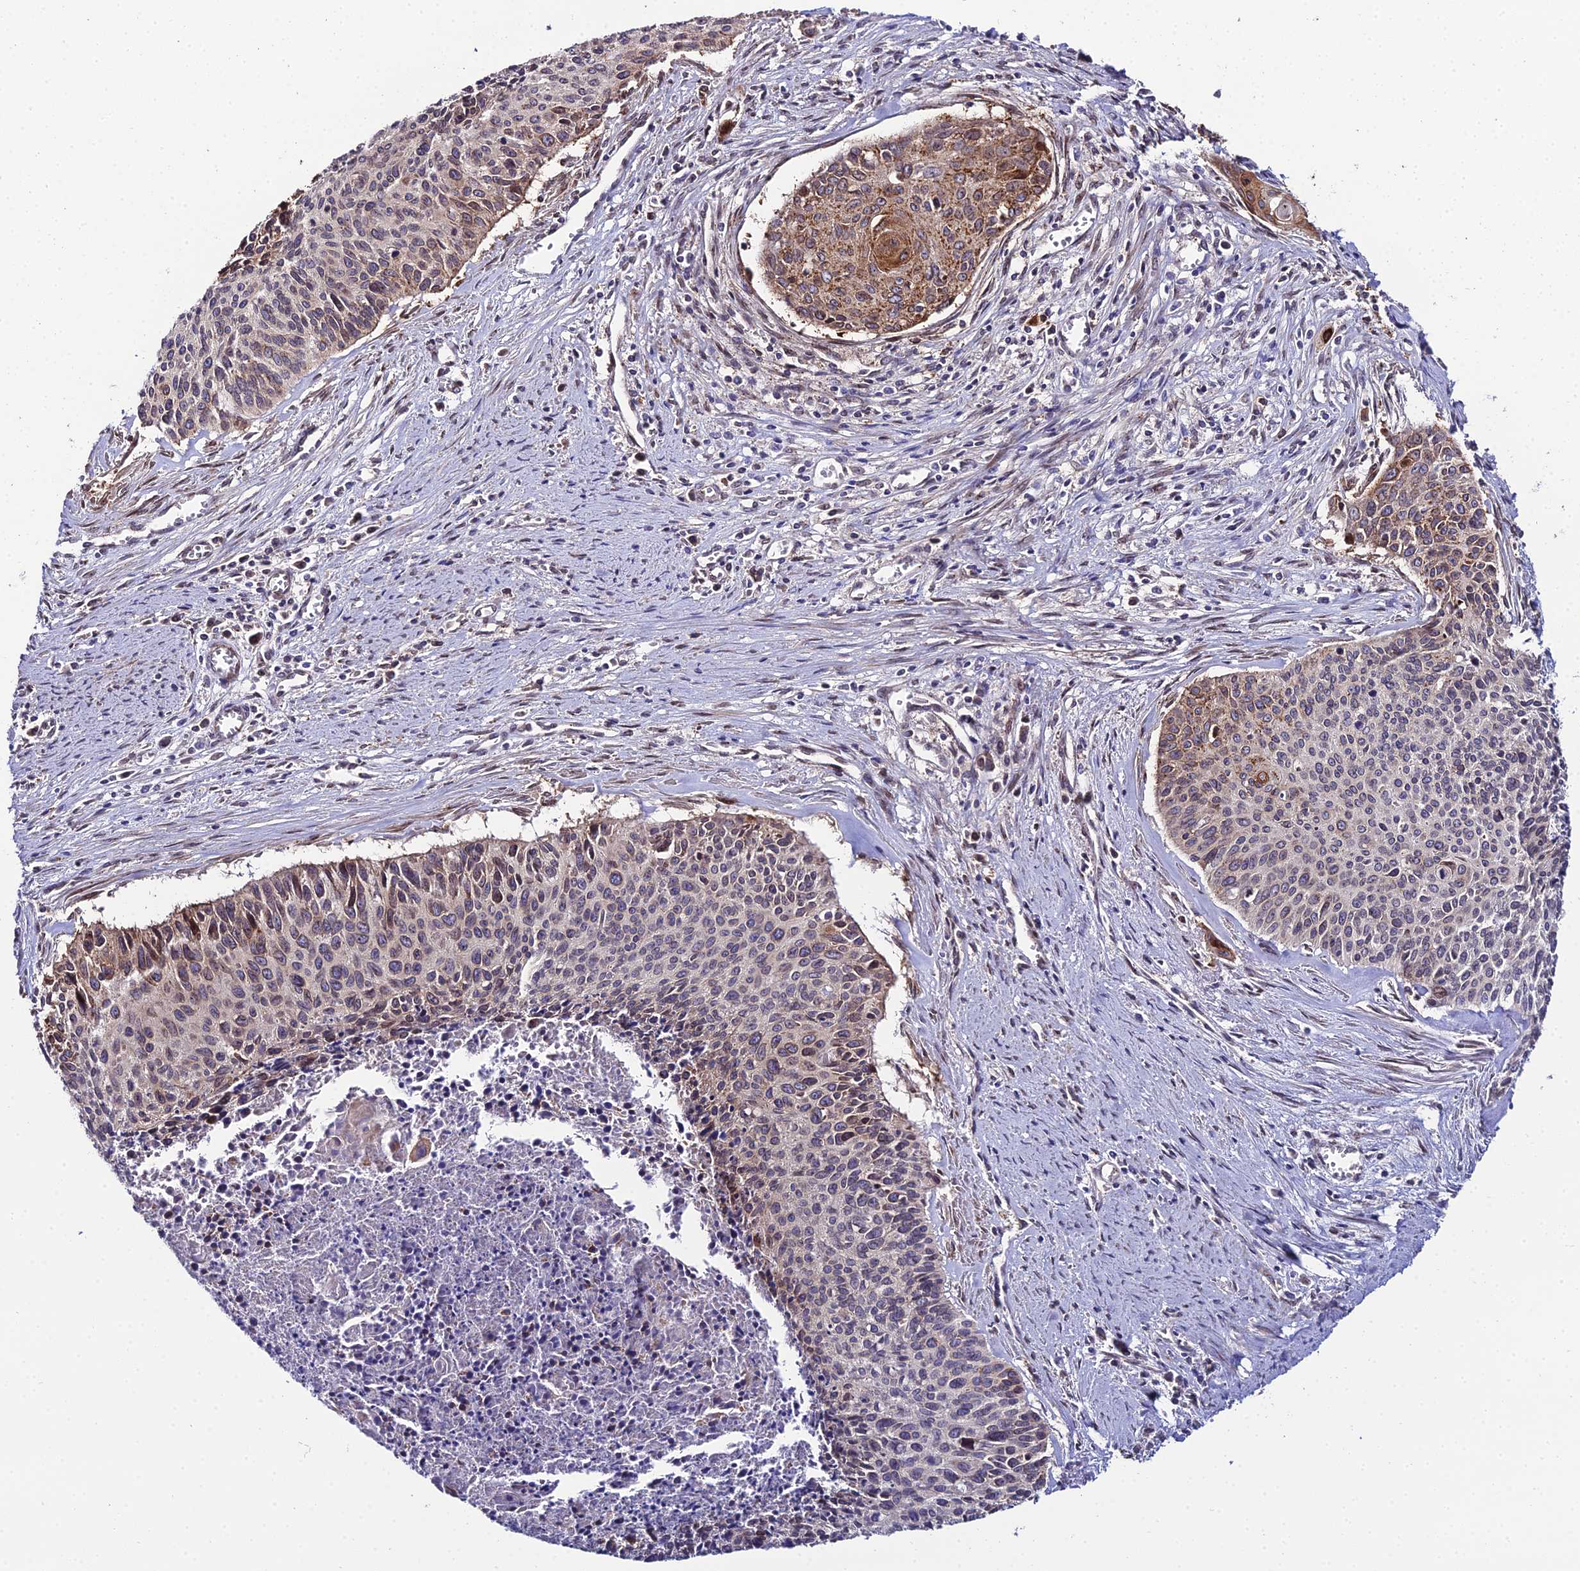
{"staining": {"intensity": "strong", "quantity": "25%-75%", "location": "cytoplasmic/membranous,nuclear"}, "tissue": "cervical cancer", "cell_type": "Tumor cells", "image_type": "cancer", "snomed": [{"axis": "morphology", "description": "Squamous cell carcinoma, NOS"}, {"axis": "topography", "description": "Cervix"}], "caption": "Cervical cancer tissue exhibits strong cytoplasmic/membranous and nuclear positivity in approximately 25%-75% of tumor cells, visualized by immunohistochemistry. (Brightfield microscopy of DAB IHC at high magnification).", "gene": "DDX19A", "patient": {"sex": "female", "age": 55}}